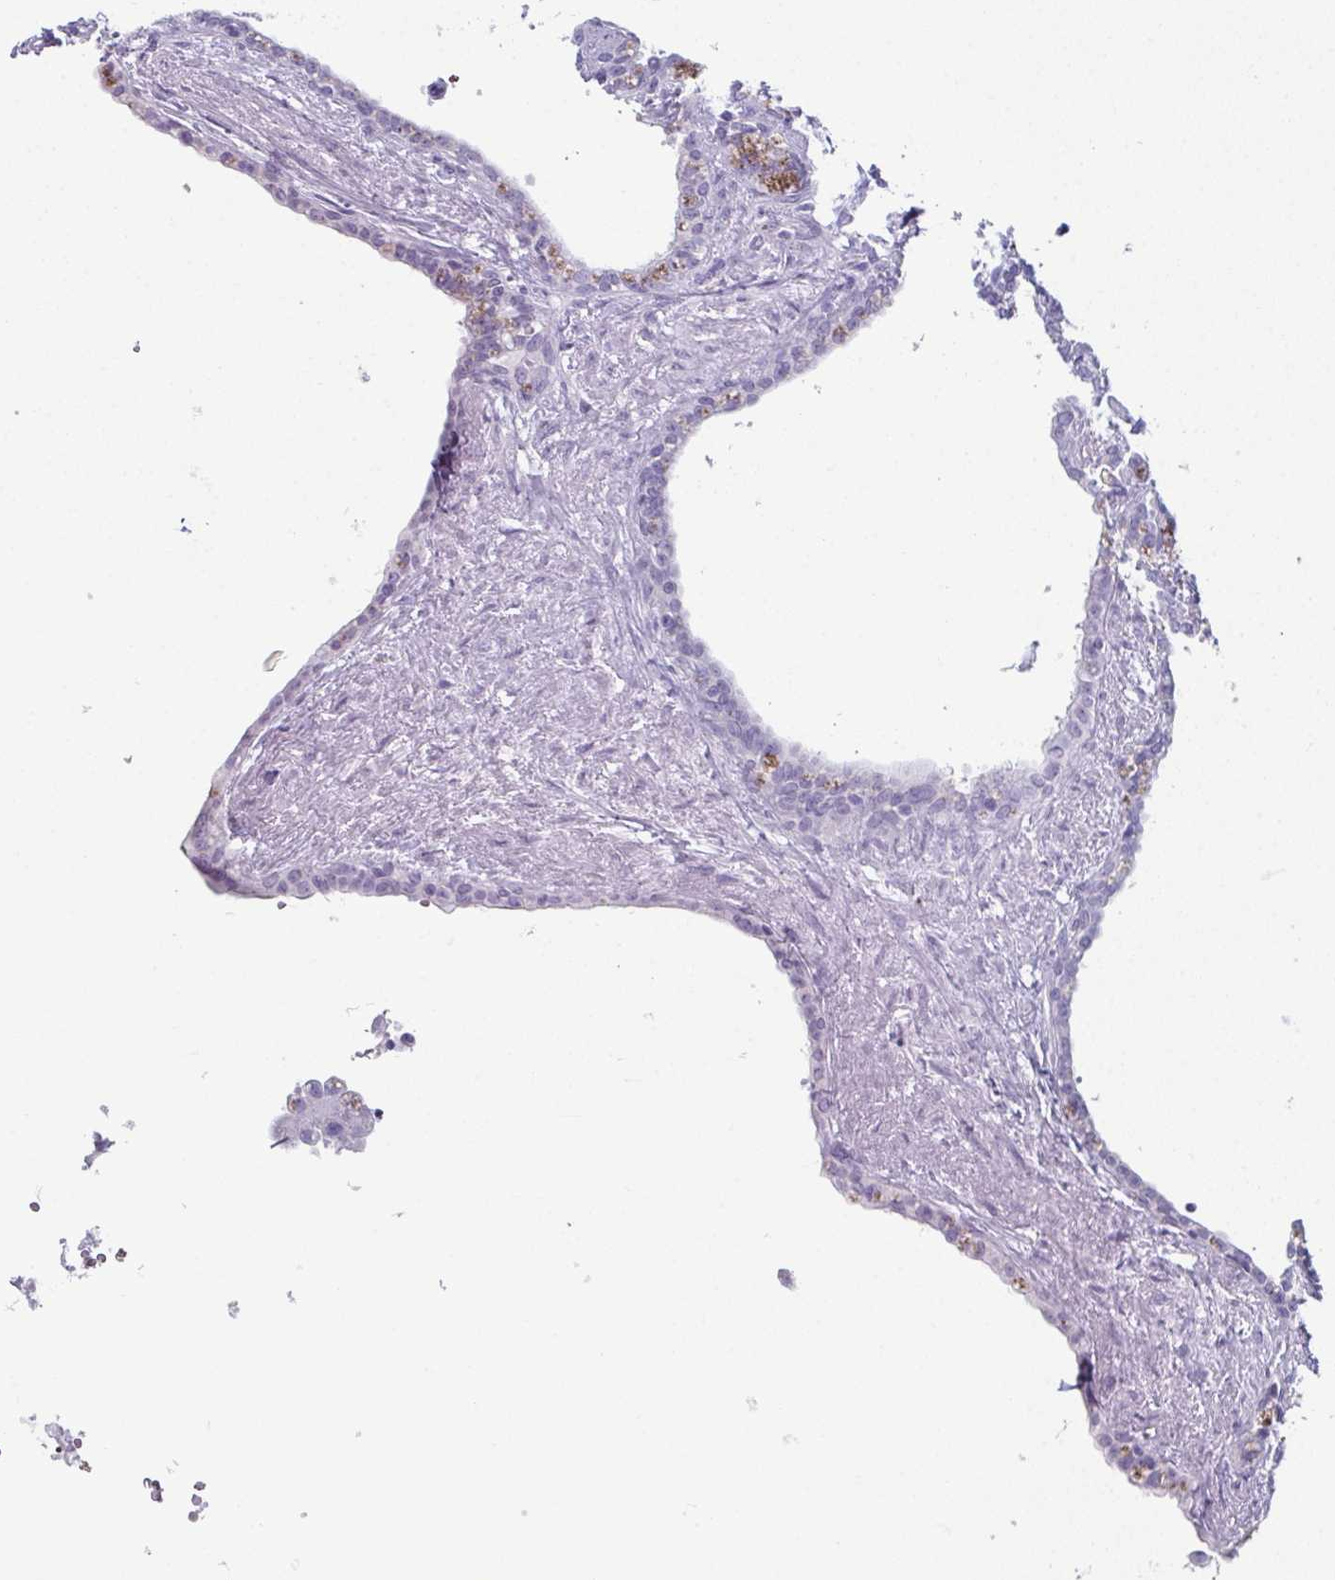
{"staining": {"intensity": "negative", "quantity": "none", "location": "none"}, "tissue": "seminal vesicle", "cell_type": "Glandular cells", "image_type": "normal", "snomed": [{"axis": "morphology", "description": "Normal tissue, NOS"}, {"axis": "morphology", "description": "Urothelial carcinoma, NOS"}, {"axis": "topography", "description": "Urinary bladder"}, {"axis": "topography", "description": "Seminal veicle"}], "caption": "High magnification brightfield microscopy of normal seminal vesicle stained with DAB (brown) and counterstained with hematoxylin (blue): glandular cells show no significant expression.", "gene": "ENKUR", "patient": {"sex": "male", "age": 76}}